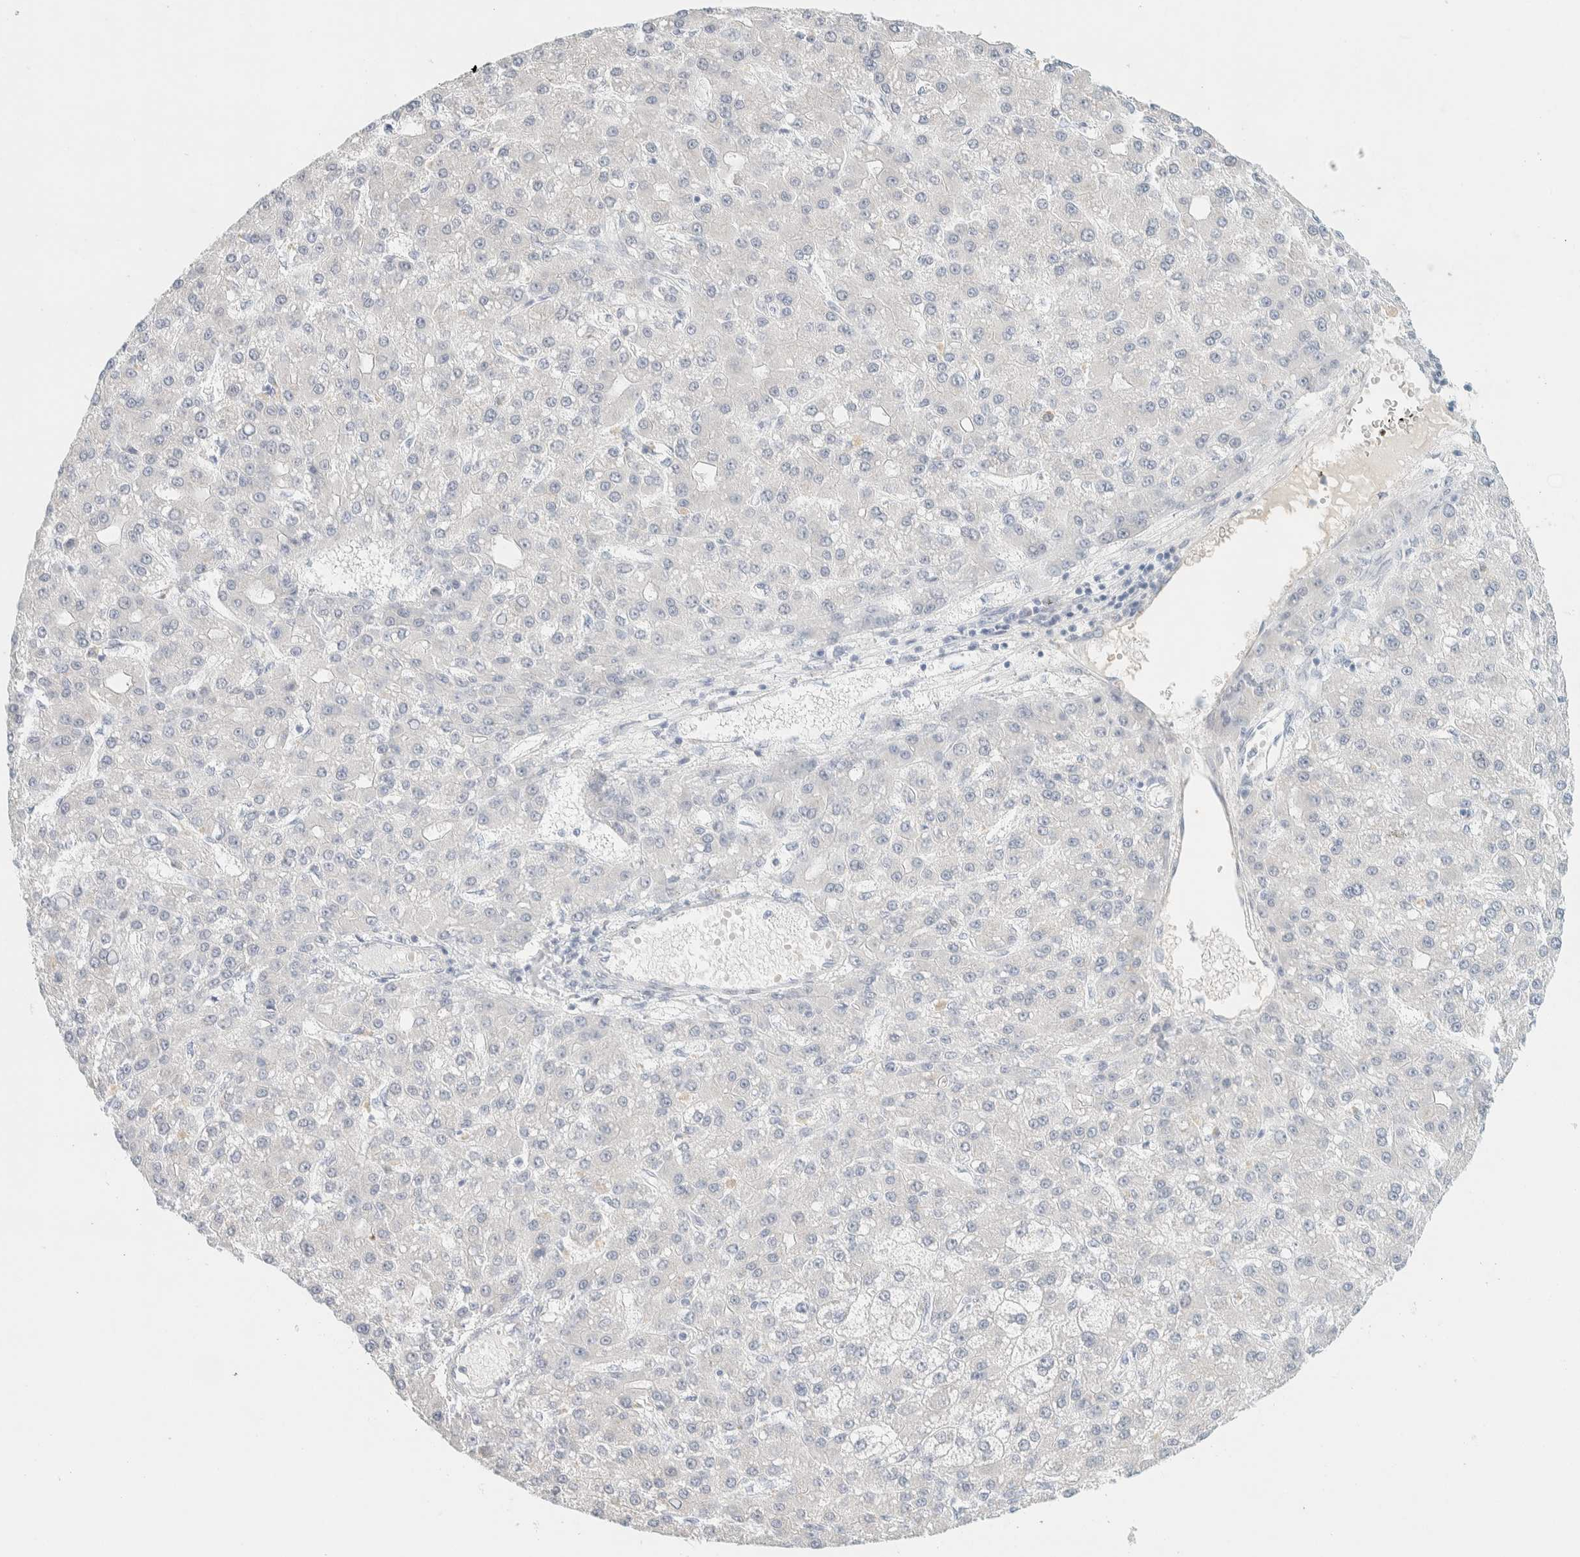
{"staining": {"intensity": "negative", "quantity": "none", "location": "none"}, "tissue": "liver cancer", "cell_type": "Tumor cells", "image_type": "cancer", "snomed": [{"axis": "morphology", "description": "Carcinoma, Hepatocellular, NOS"}, {"axis": "topography", "description": "Liver"}], "caption": "IHC image of liver cancer (hepatocellular carcinoma) stained for a protein (brown), which shows no staining in tumor cells.", "gene": "SPNS3", "patient": {"sex": "male", "age": 67}}